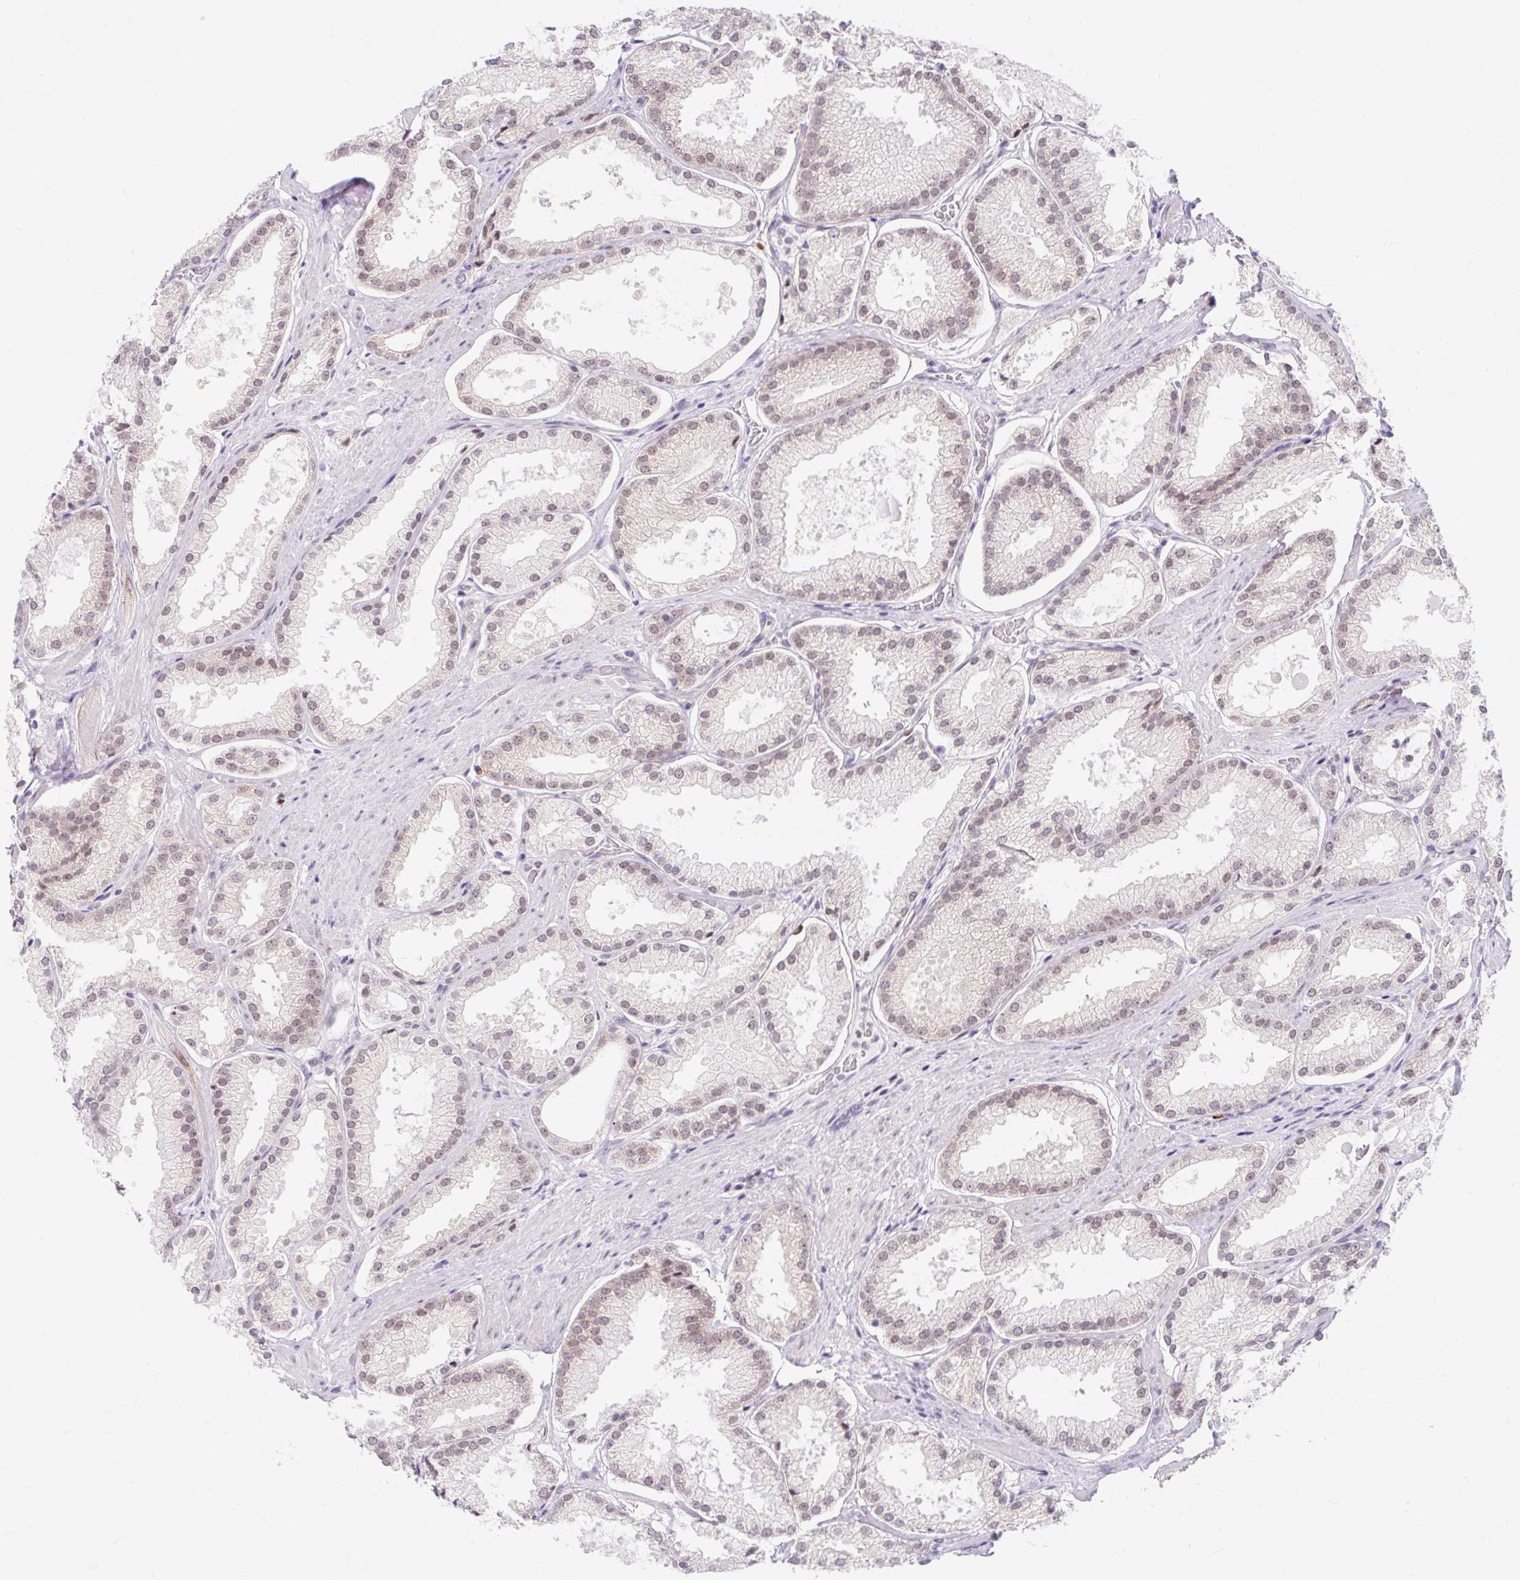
{"staining": {"intensity": "weak", "quantity": "<25%", "location": "cytoplasmic/membranous"}, "tissue": "prostate cancer", "cell_type": "Tumor cells", "image_type": "cancer", "snomed": [{"axis": "morphology", "description": "Adenocarcinoma, High grade"}, {"axis": "topography", "description": "Prostate"}], "caption": "Tumor cells show no significant staining in adenocarcinoma (high-grade) (prostate).", "gene": "SRSF10", "patient": {"sex": "male", "age": 68}}